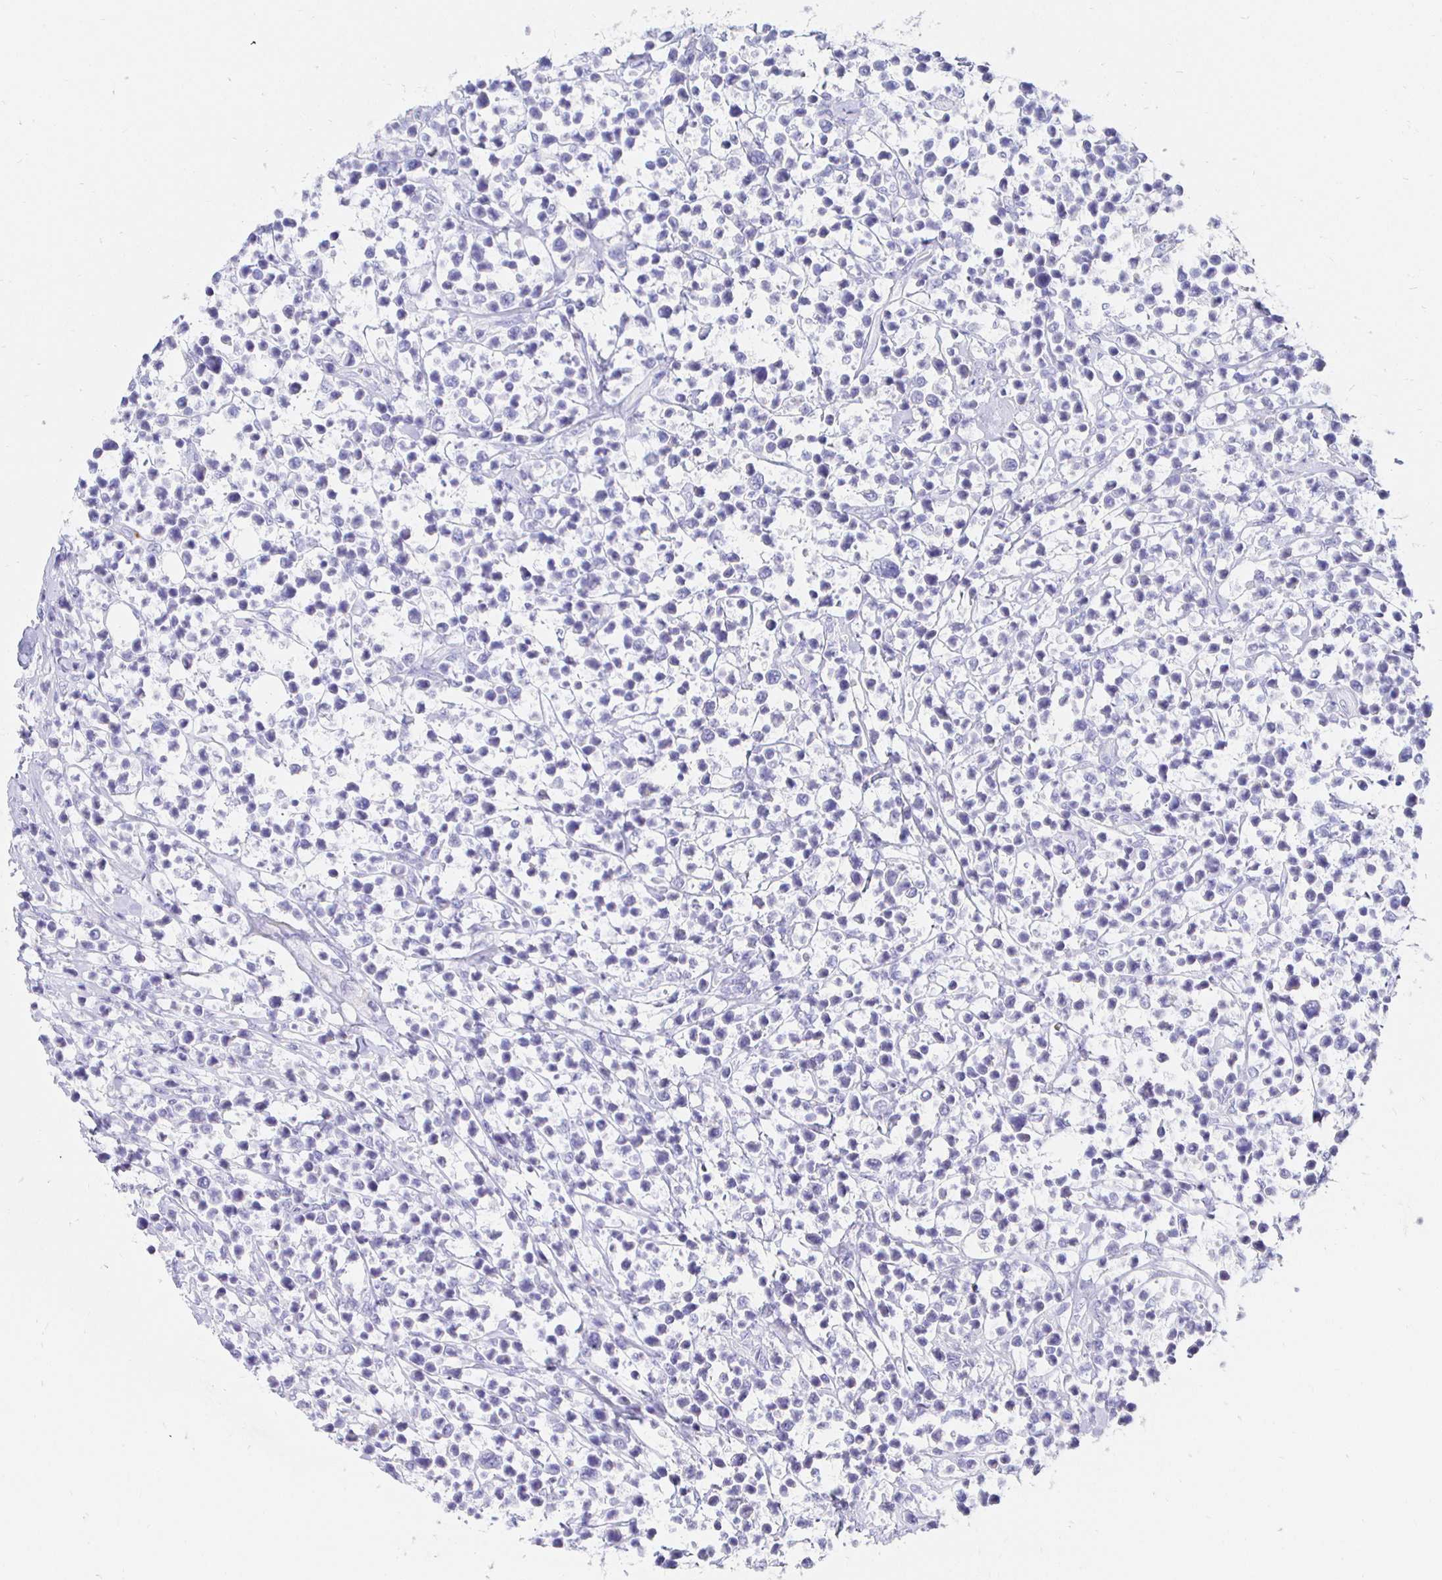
{"staining": {"intensity": "negative", "quantity": "none", "location": "none"}, "tissue": "lymphoma", "cell_type": "Tumor cells", "image_type": "cancer", "snomed": [{"axis": "morphology", "description": "Malignant lymphoma, non-Hodgkin's type, Low grade"}, {"axis": "topography", "description": "Lymph node"}], "caption": "This is an IHC histopathology image of lymphoma. There is no staining in tumor cells.", "gene": "CR2", "patient": {"sex": "male", "age": 60}}